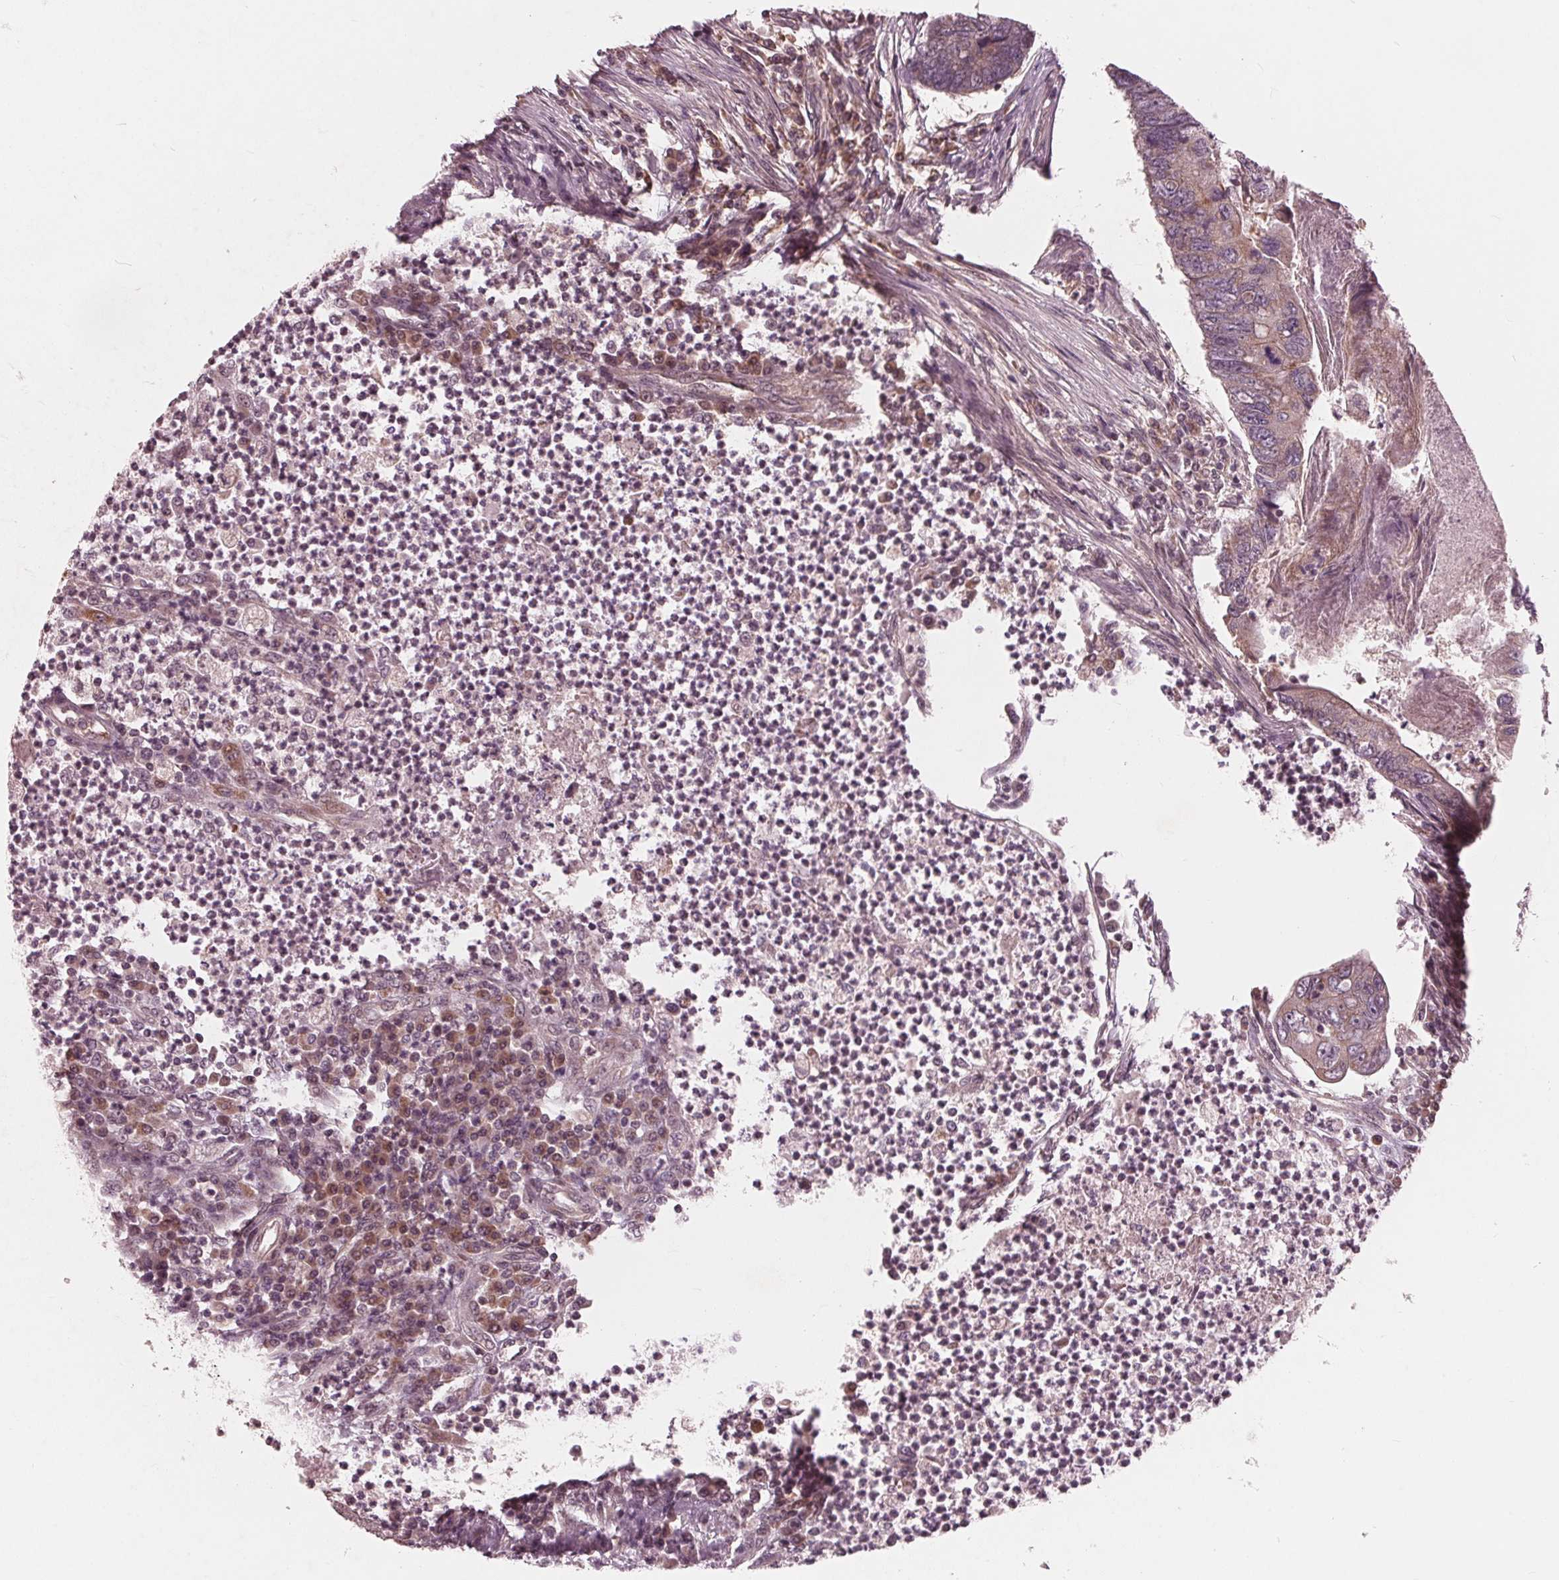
{"staining": {"intensity": "weak", "quantity": "25%-75%", "location": "cytoplasmic/membranous"}, "tissue": "colorectal cancer", "cell_type": "Tumor cells", "image_type": "cancer", "snomed": [{"axis": "morphology", "description": "Adenocarcinoma, NOS"}, {"axis": "topography", "description": "Colon"}], "caption": "About 25%-75% of tumor cells in human colorectal adenocarcinoma reveal weak cytoplasmic/membranous protein expression as visualized by brown immunohistochemical staining.", "gene": "UBALD1", "patient": {"sex": "female", "age": 67}}